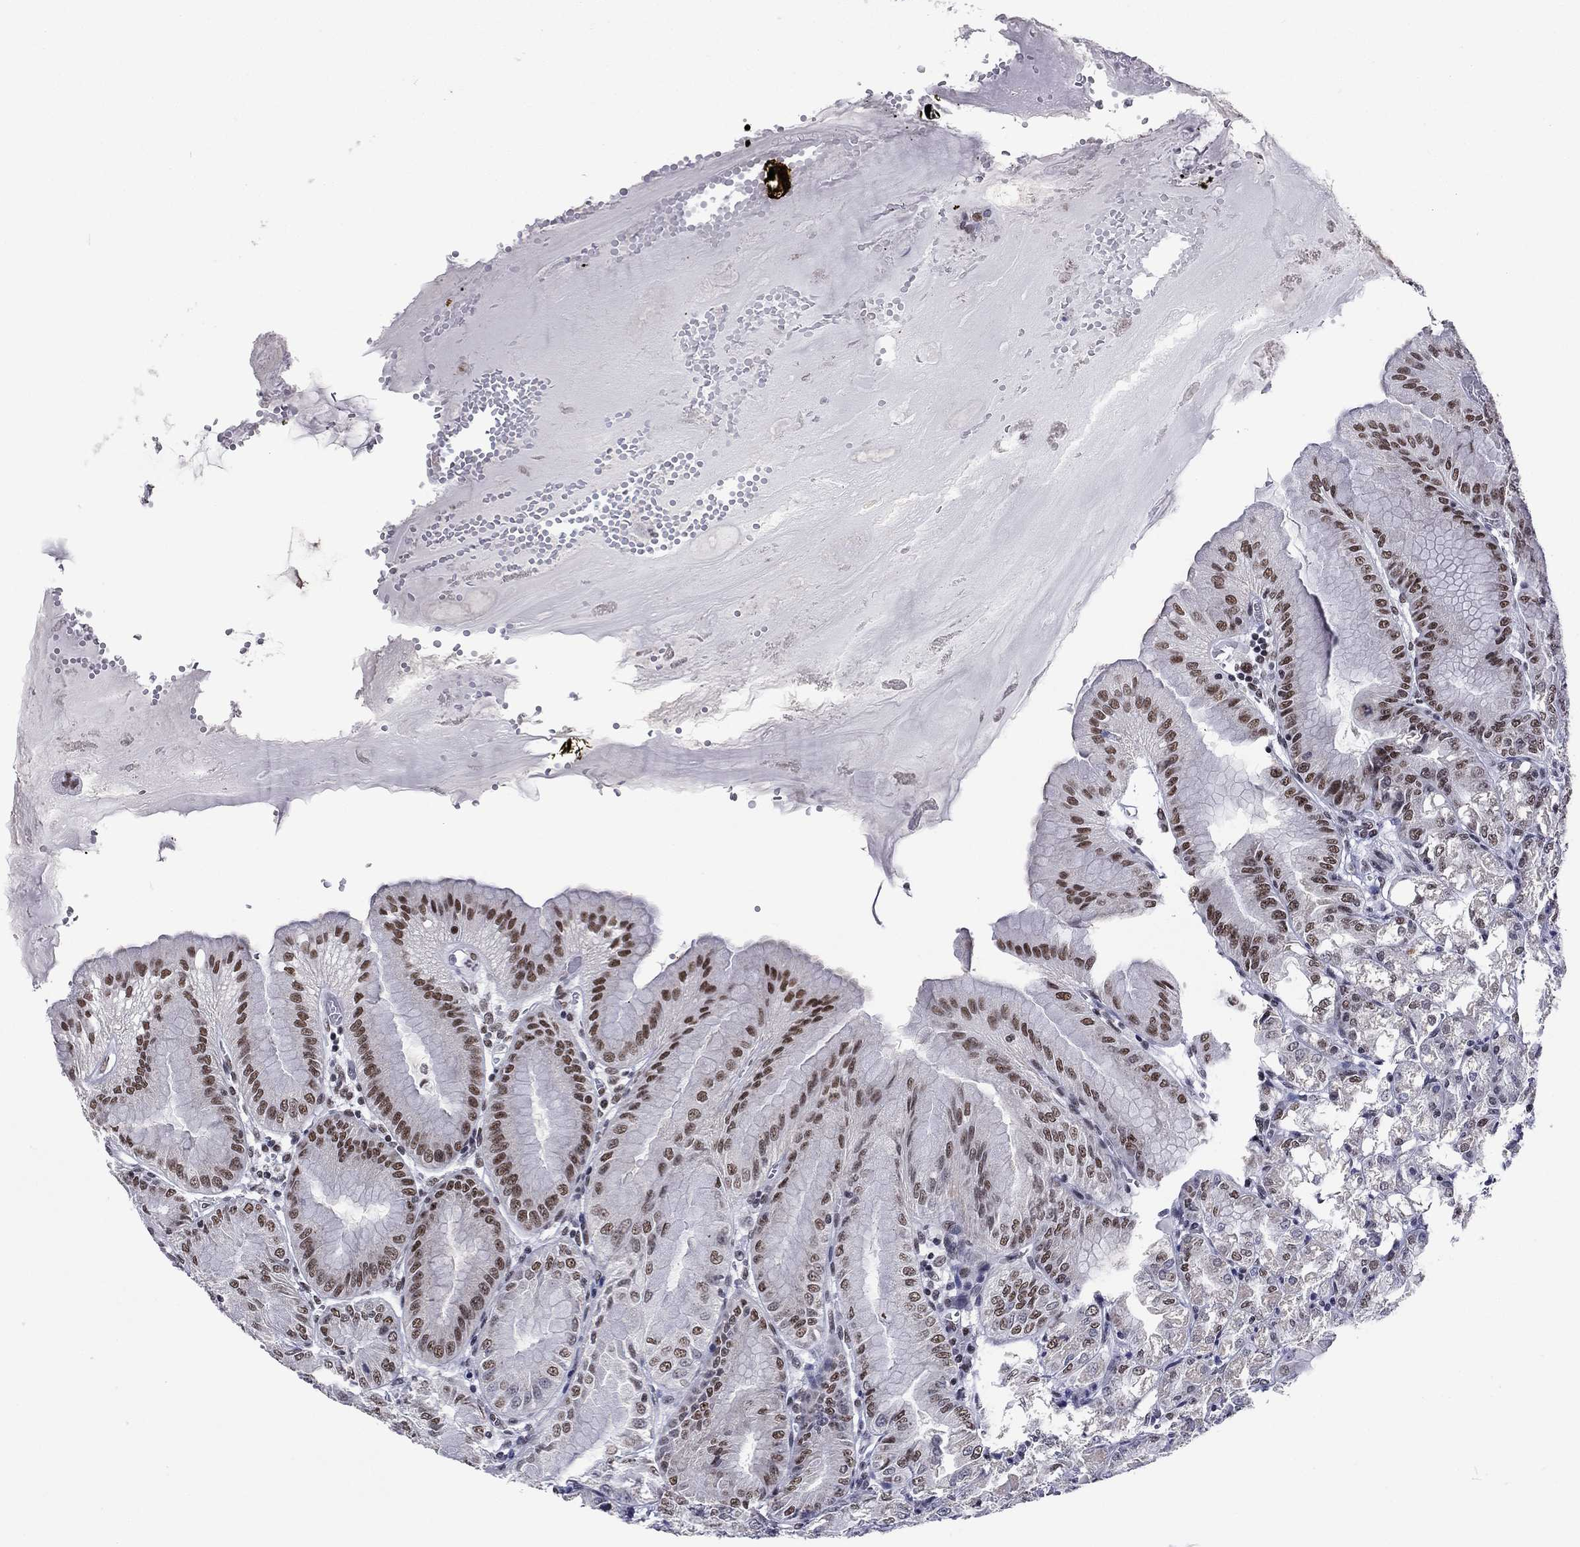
{"staining": {"intensity": "moderate", "quantity": ">75%", "location": "nuclear"}, "tissue": "stomach", "cell_type": "Glandular cells", "image_type": "normal", "snomed": [{"axis": "morphology", "description": "Normal tissue, NOS"}, {"axis": "topography", "description": "Stomach"}], "caption": "Immunohistochemical staining of unremarkable human stomach shows >75% levels of moderate nuclear protein positivity in approximately >75% of glandular cells. (IHC, brightfield microscopy, high magnification).", "gene": "ETV5", "patient": {"sex": "male", "age": 71}}